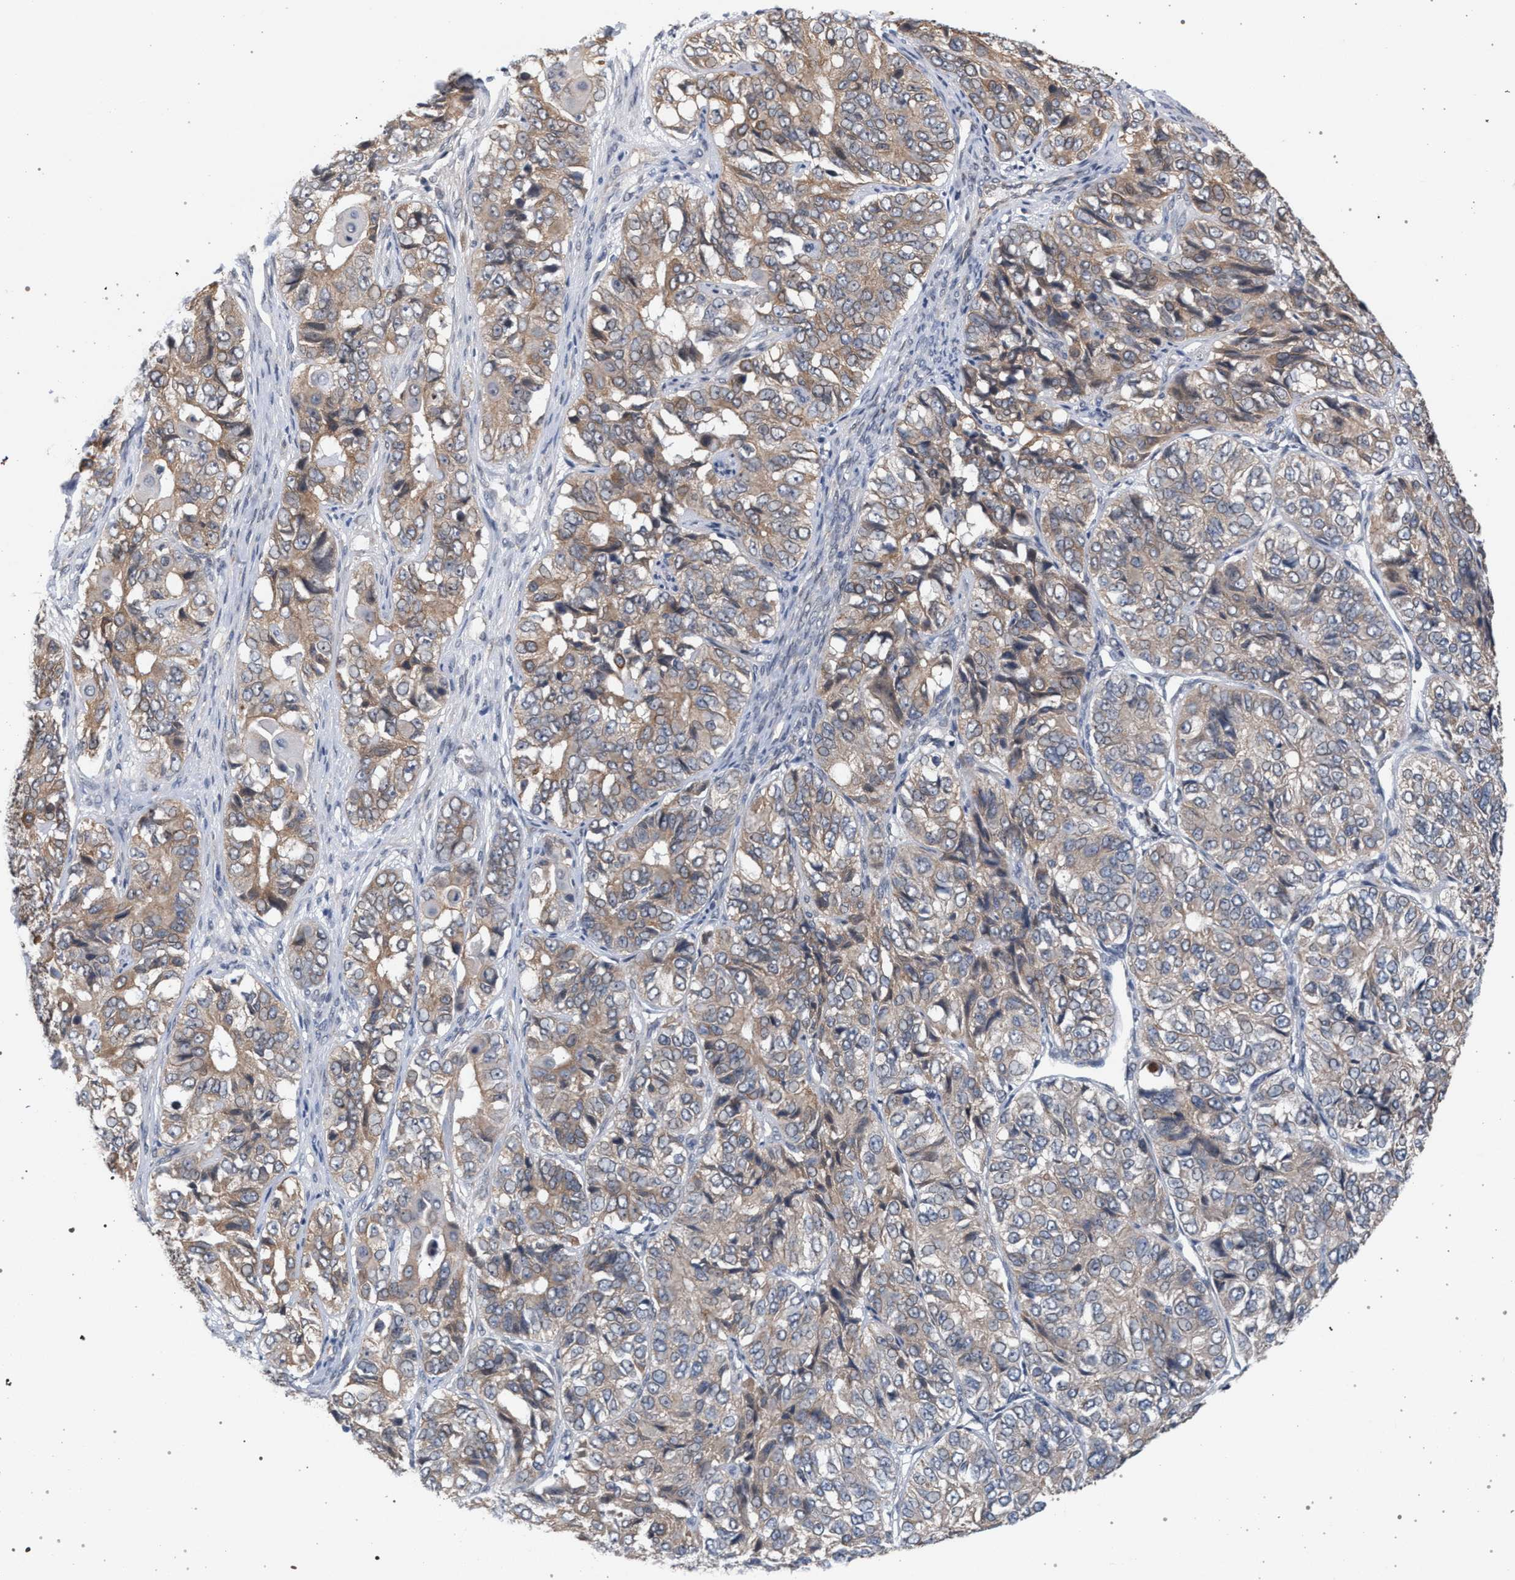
{"staining": {"intensity": "moderate", "quantity": ">75%", "location": "cytoplasmic/membranous"}, "tissue": "ovarian cancer", "cell_type": "Tumor cells", "image_type": "cancer", "snomed": [{"axis": "morphology", "description": "Carcinoma, endometroid"}, {"axis": "topography", "description": "Ovary"}], "caption": "A high-resolution micrograph shows immunohistochemistry (IHC) staining of ovarian cancer (endometroid carcinoma), which shows moderate cytoplasmic/membranous staining in about >75% of tumor cells.", "gene": "ARPC5L", "patient": {"sex": "female", "age": 51}}